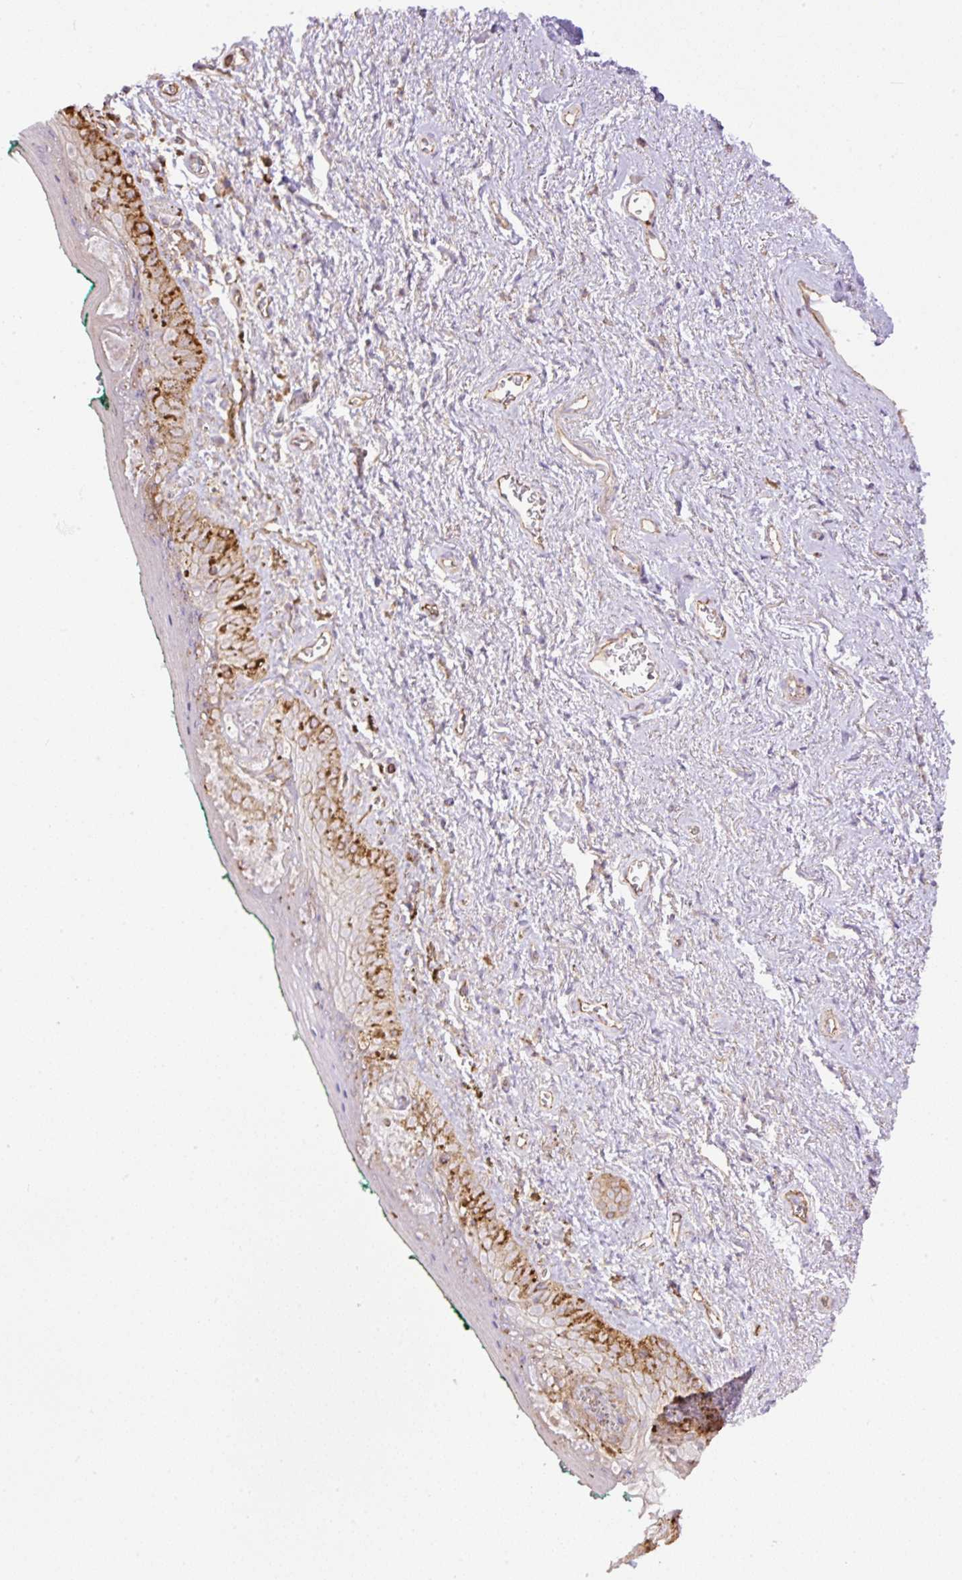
{"staining": {"intensity": "moderate", "quantity": "<25%", "location": "cytoplasmic/membranous"}, "tissue": "vagina", "cell_type": "Squamous epithelial cells", "image_type": "normal", "snomed": [{"axis": "morphology", "description": "Normal tissue, NOS"}, {"axis": "topography", "description": "Vulva"}, {"axis": "topography", "description": "Vagina"}, {"axis": "topography", "description": "Peripheral nerve tissue"}], "caption": "Moderate cytoplasmic/membranous positivity for a protein is seen in about <25% of squamous epithelial cells of benign vagina using immunohistochemistry.", "gene": "PPME1", "patient": {"sex": "female", "age": 66}}